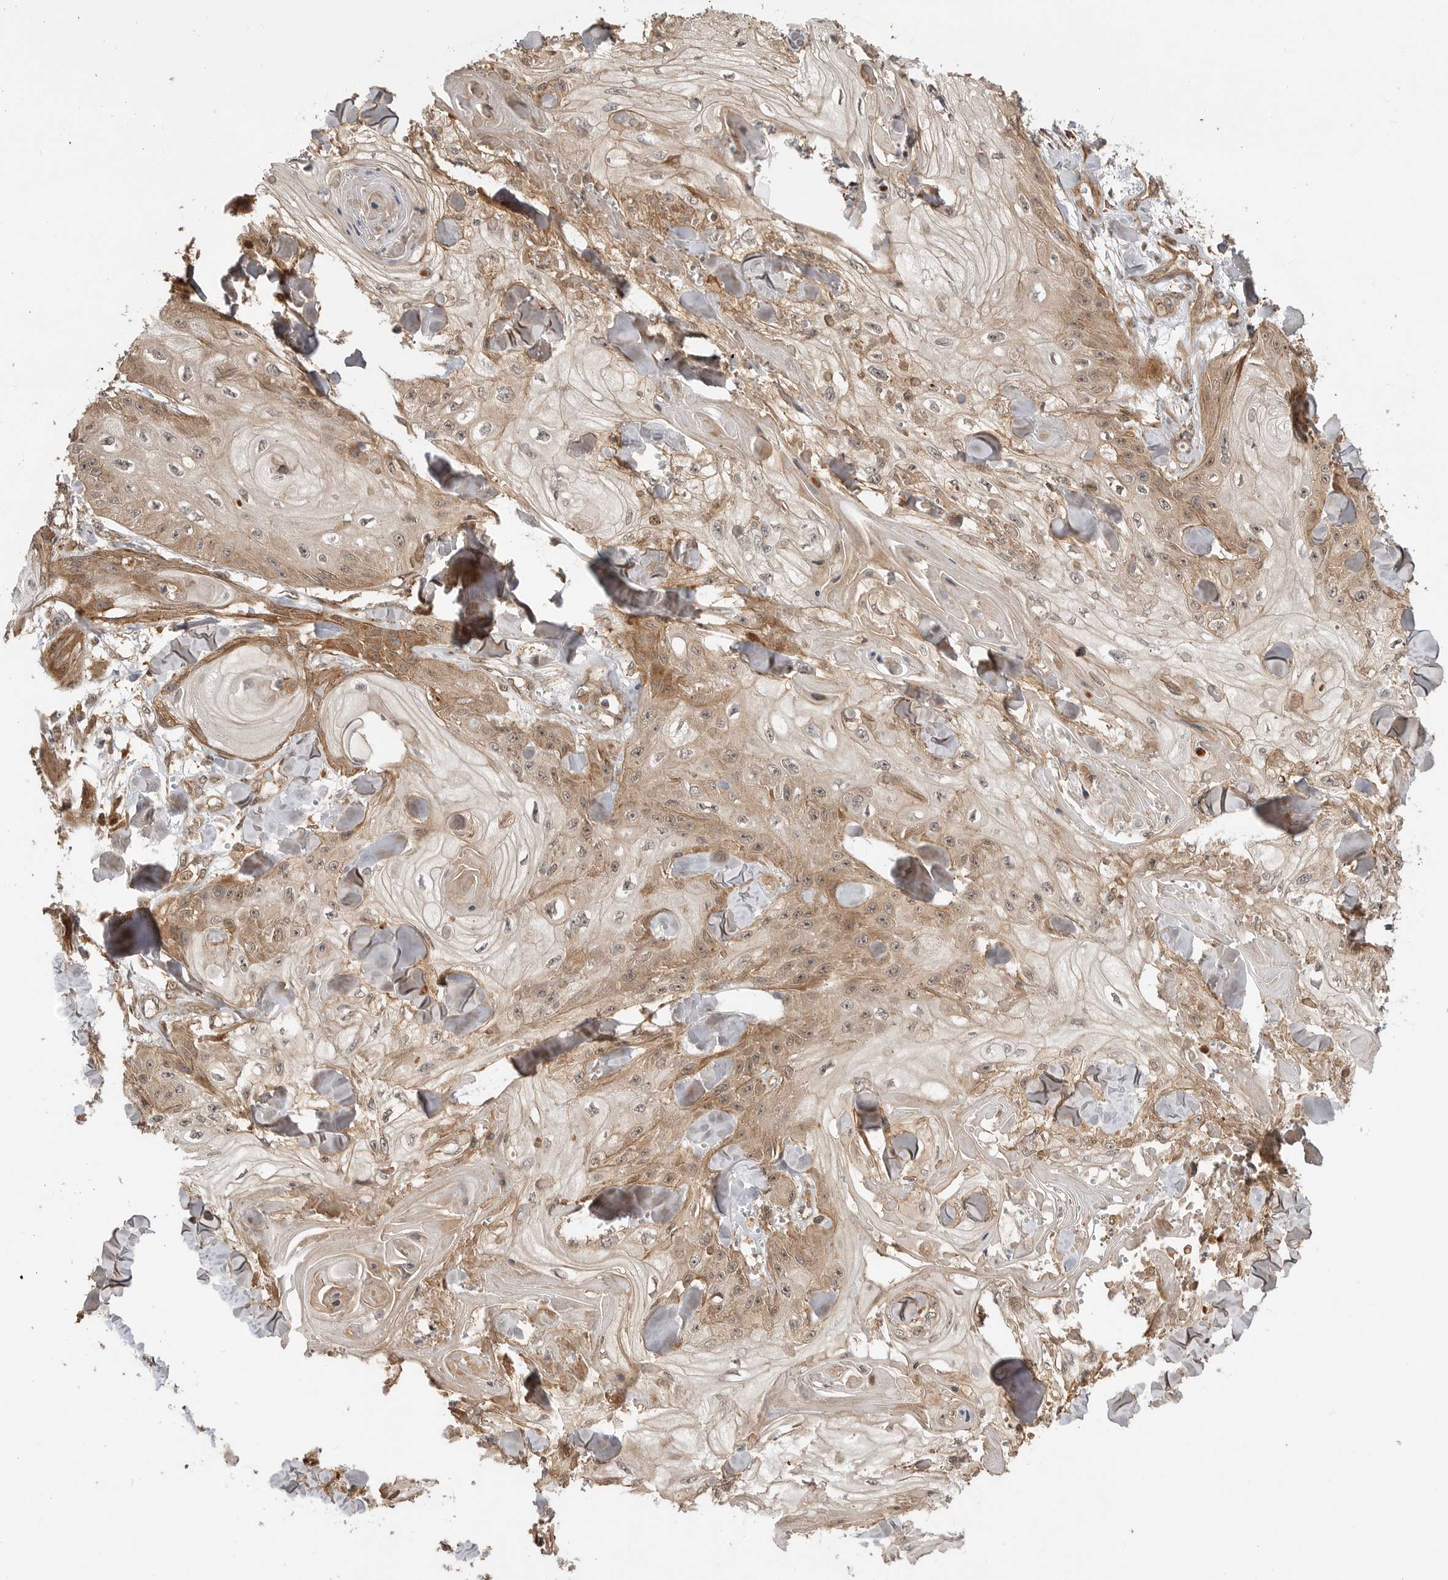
{"staining": {"intensity": "moderate", "quantity": "25%-75%", "location": "cytoplasmic/membranous"}, "tissue": "skin cancer", "cell_type": "Tumor cells", "image_type": "cancer", "snomed": [{"axis": "morphology", "description": "Squamous cell carcinoma, NOS"}, {"axis": "topography", "description": "Skin"}], "caption": "Protein positivity by immunohistochemistry (IHC) displays moderate cytoplasmic/membranous positivity in about 25%-75% of tumor cells in skin cancer (squamous cell carcinoma). (DAB = brown stain, brightfield microscopy at high magnification).", "gene": "ADPRS", "patient": {"sex": "male", "age": 74}}